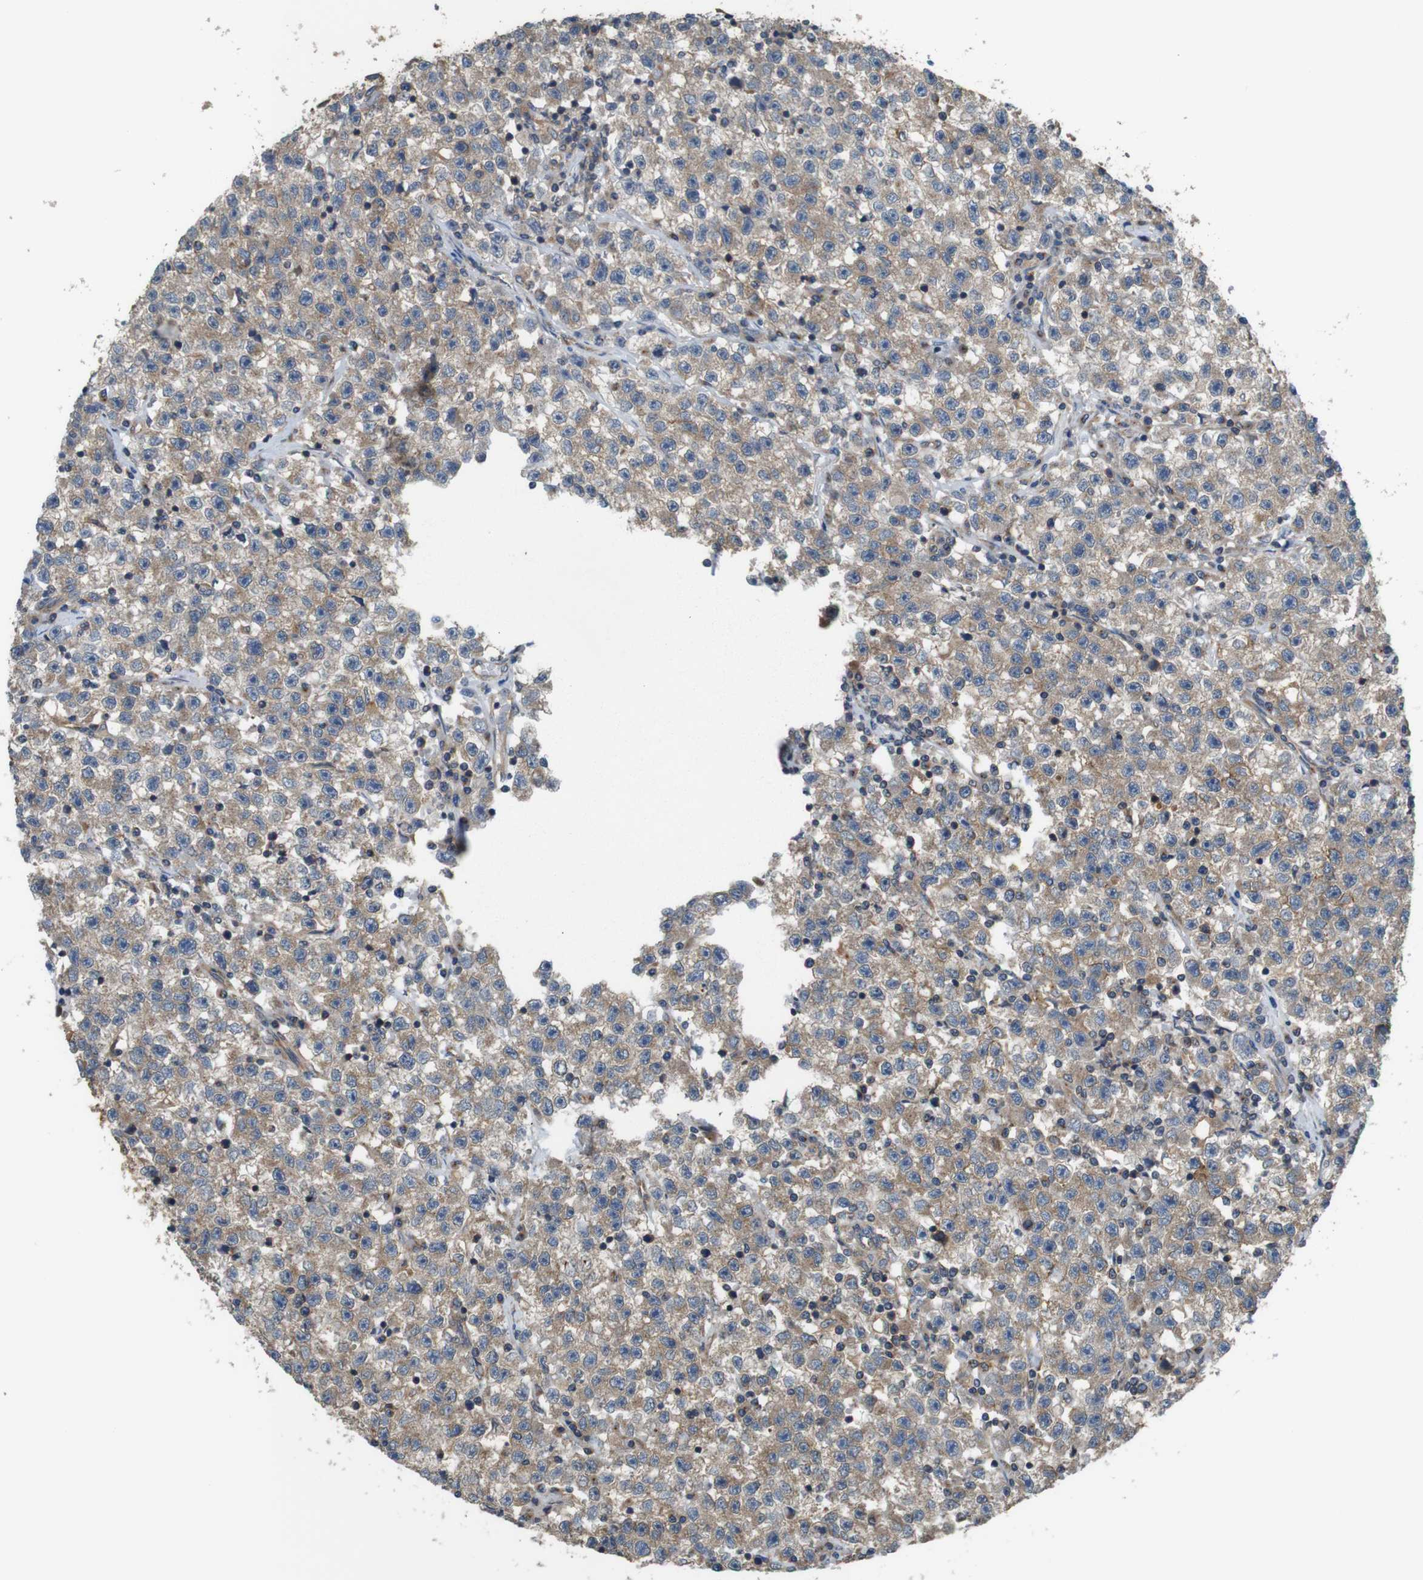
{"staining": {"intensity": "weak", "quantity": ">75%", "location": "cytoplasmic/membranous"}, "tissue": "testis cancer", "cell_type": "Tumor cells", "image_type": "cancer", "snomed": [{"axis": "morphology", "description": "Seminoma, NOS"}, {"axis": "topography", "description": "Testis"}], "caption": "Immunohistochemistry photomicrograph of testis cancer (seminoma) stained for a protein (brown), which reveals low levels of weak cytoplasmic/membranous positivity in about >75% of tumor cells.", "gene": "DCTN1", "patient": {"sex": "male", "age": 22}}